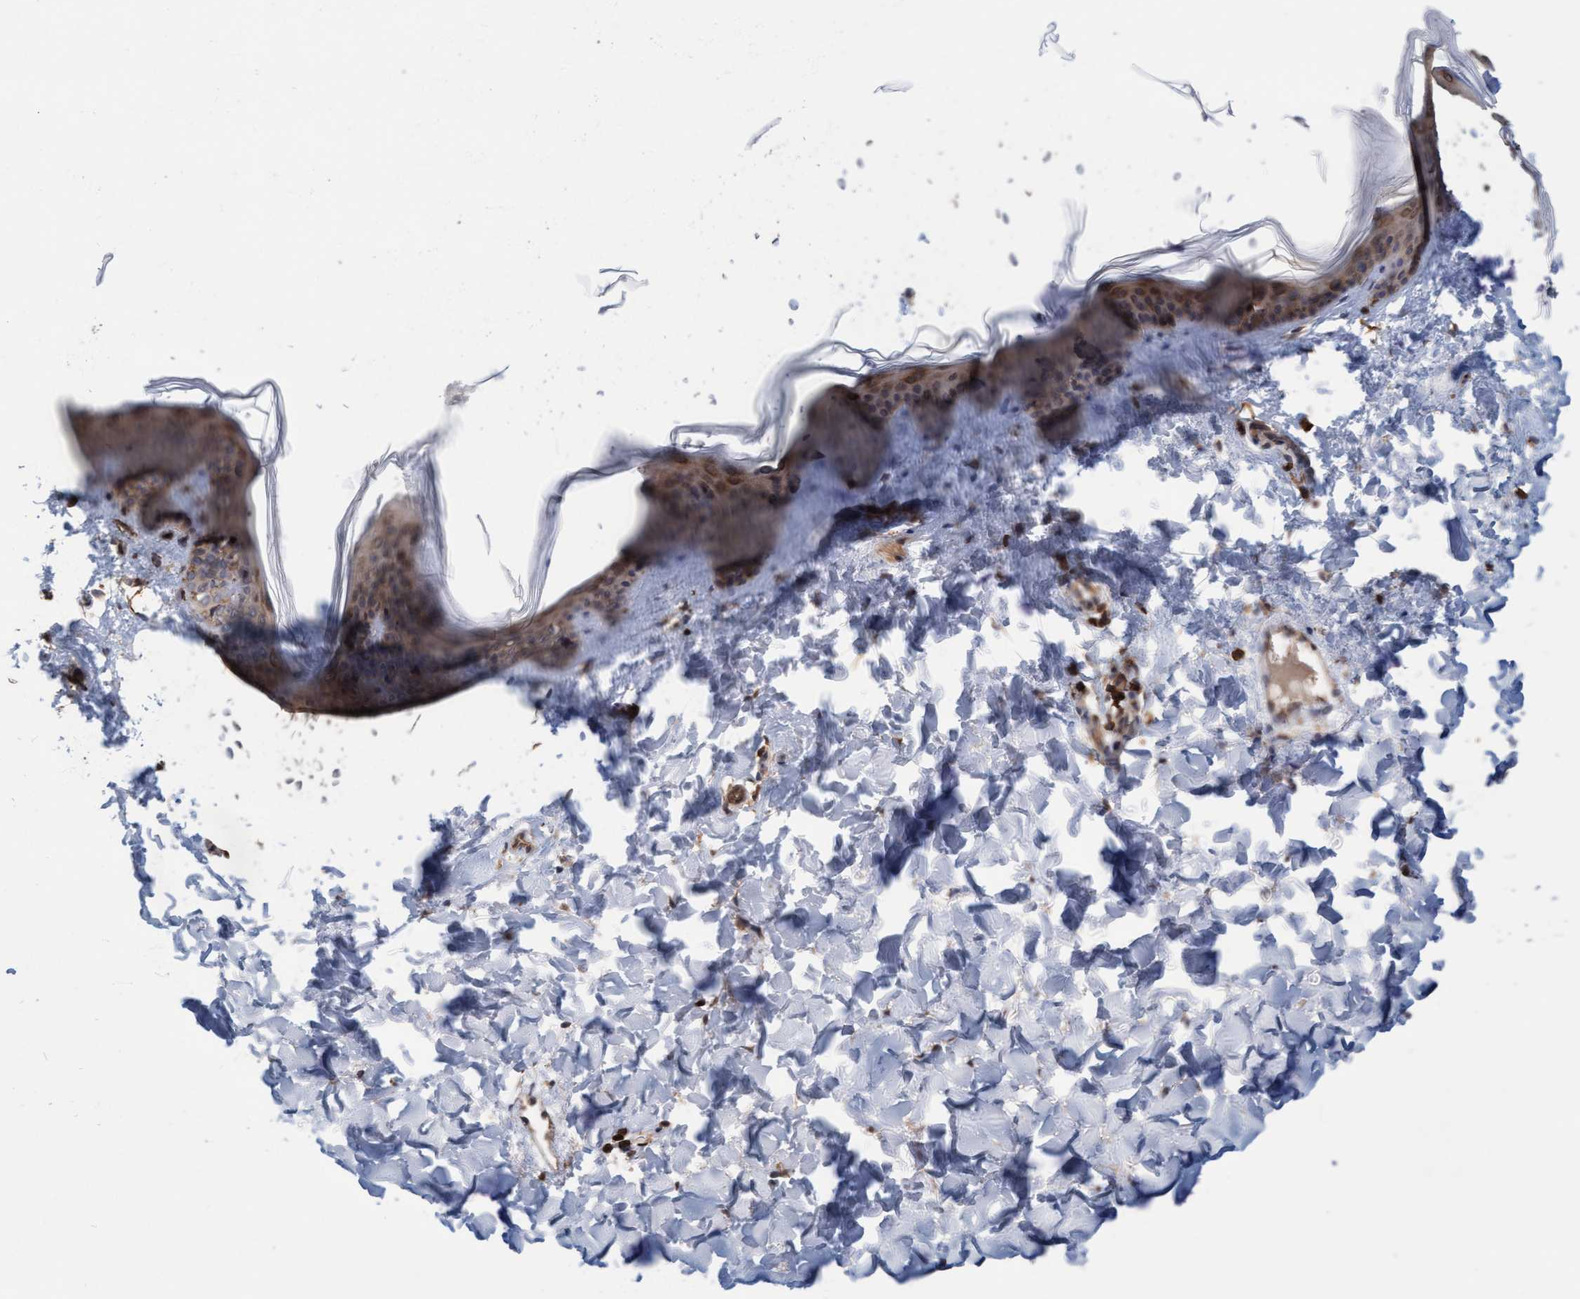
{"staining": {"intensity": "moderate", "quantity": ">75%", "location": "cytoplasmic/membranous"}, "tissue": "skin", "cell_type": "Fibroblasts", "image_type": "normal", "snomed": [{"axis": "morphology", "description": "Normal tissue, NOS"}, {"axis": "topography", "description": "Skin"}], "caption": "The immunohistochemical stain shows moderate cytoplasmic/membranous staining in fibroblasts of unremarkable skin. (DAB IHC, brown staining for protein, blue staining for nuclei).", "gene": "FXR2", "patient": {"sex": "female", "age": 17}}